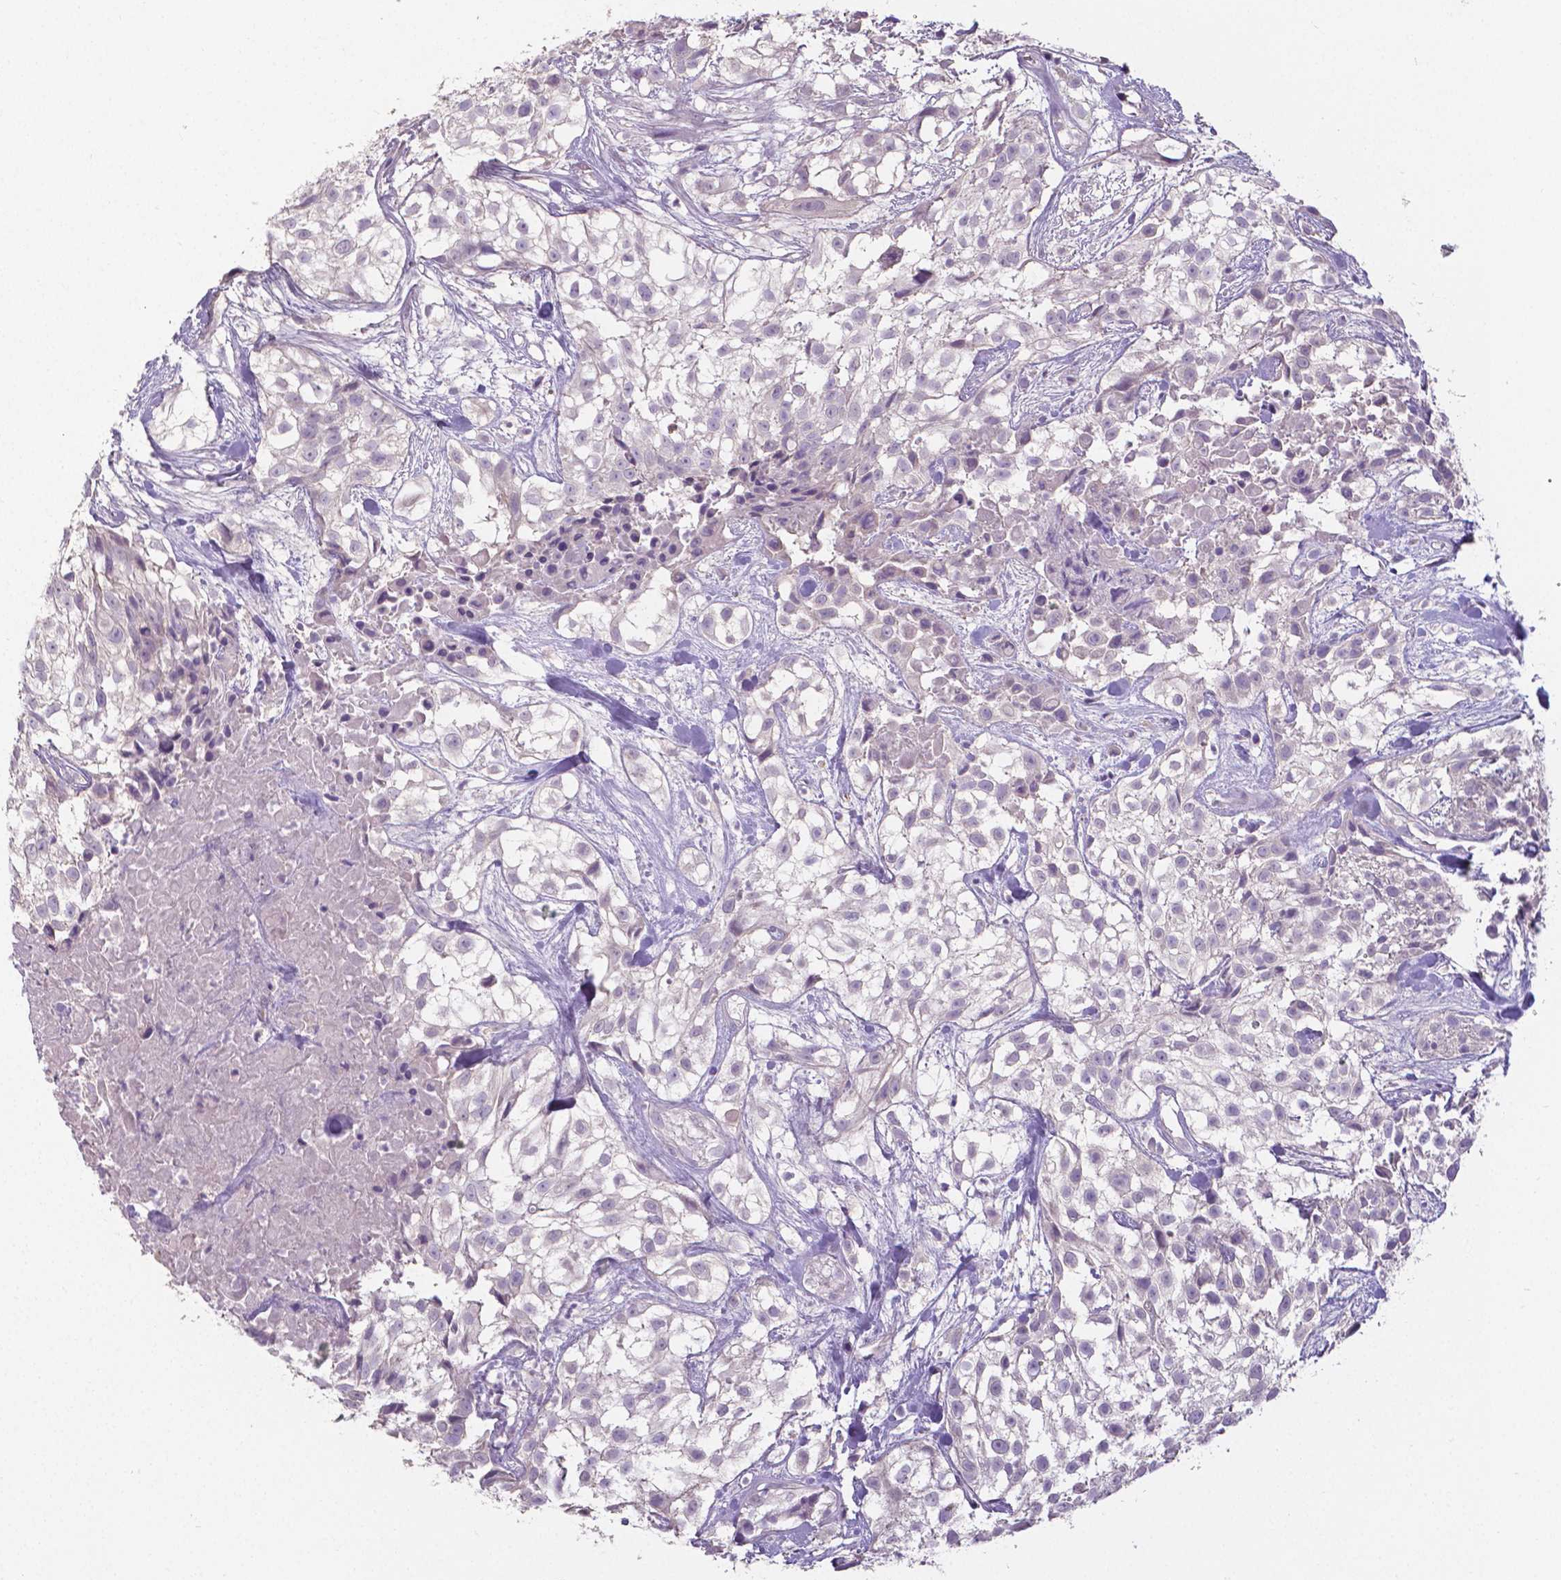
{"staining": {"intensity": "negative", "quantity": "none", "location": "none"}, "tissue": "urothelial cancer", "cell_type": "Tumor cells", "image_type": "cancer", "snomed": [{"axis": "morphology", "description": "Urothelial carcinoma, High grade"}, {"axis": "topography", "description": "Urinary bladder"}], "caption": "An immunohistochemistry (IHC) image of urothelial cancer is shown. There is no staining in tumor cells of urothelial cancer.", "gene": "CRMP1", "patient": {"sex": "male", "age": 56}}